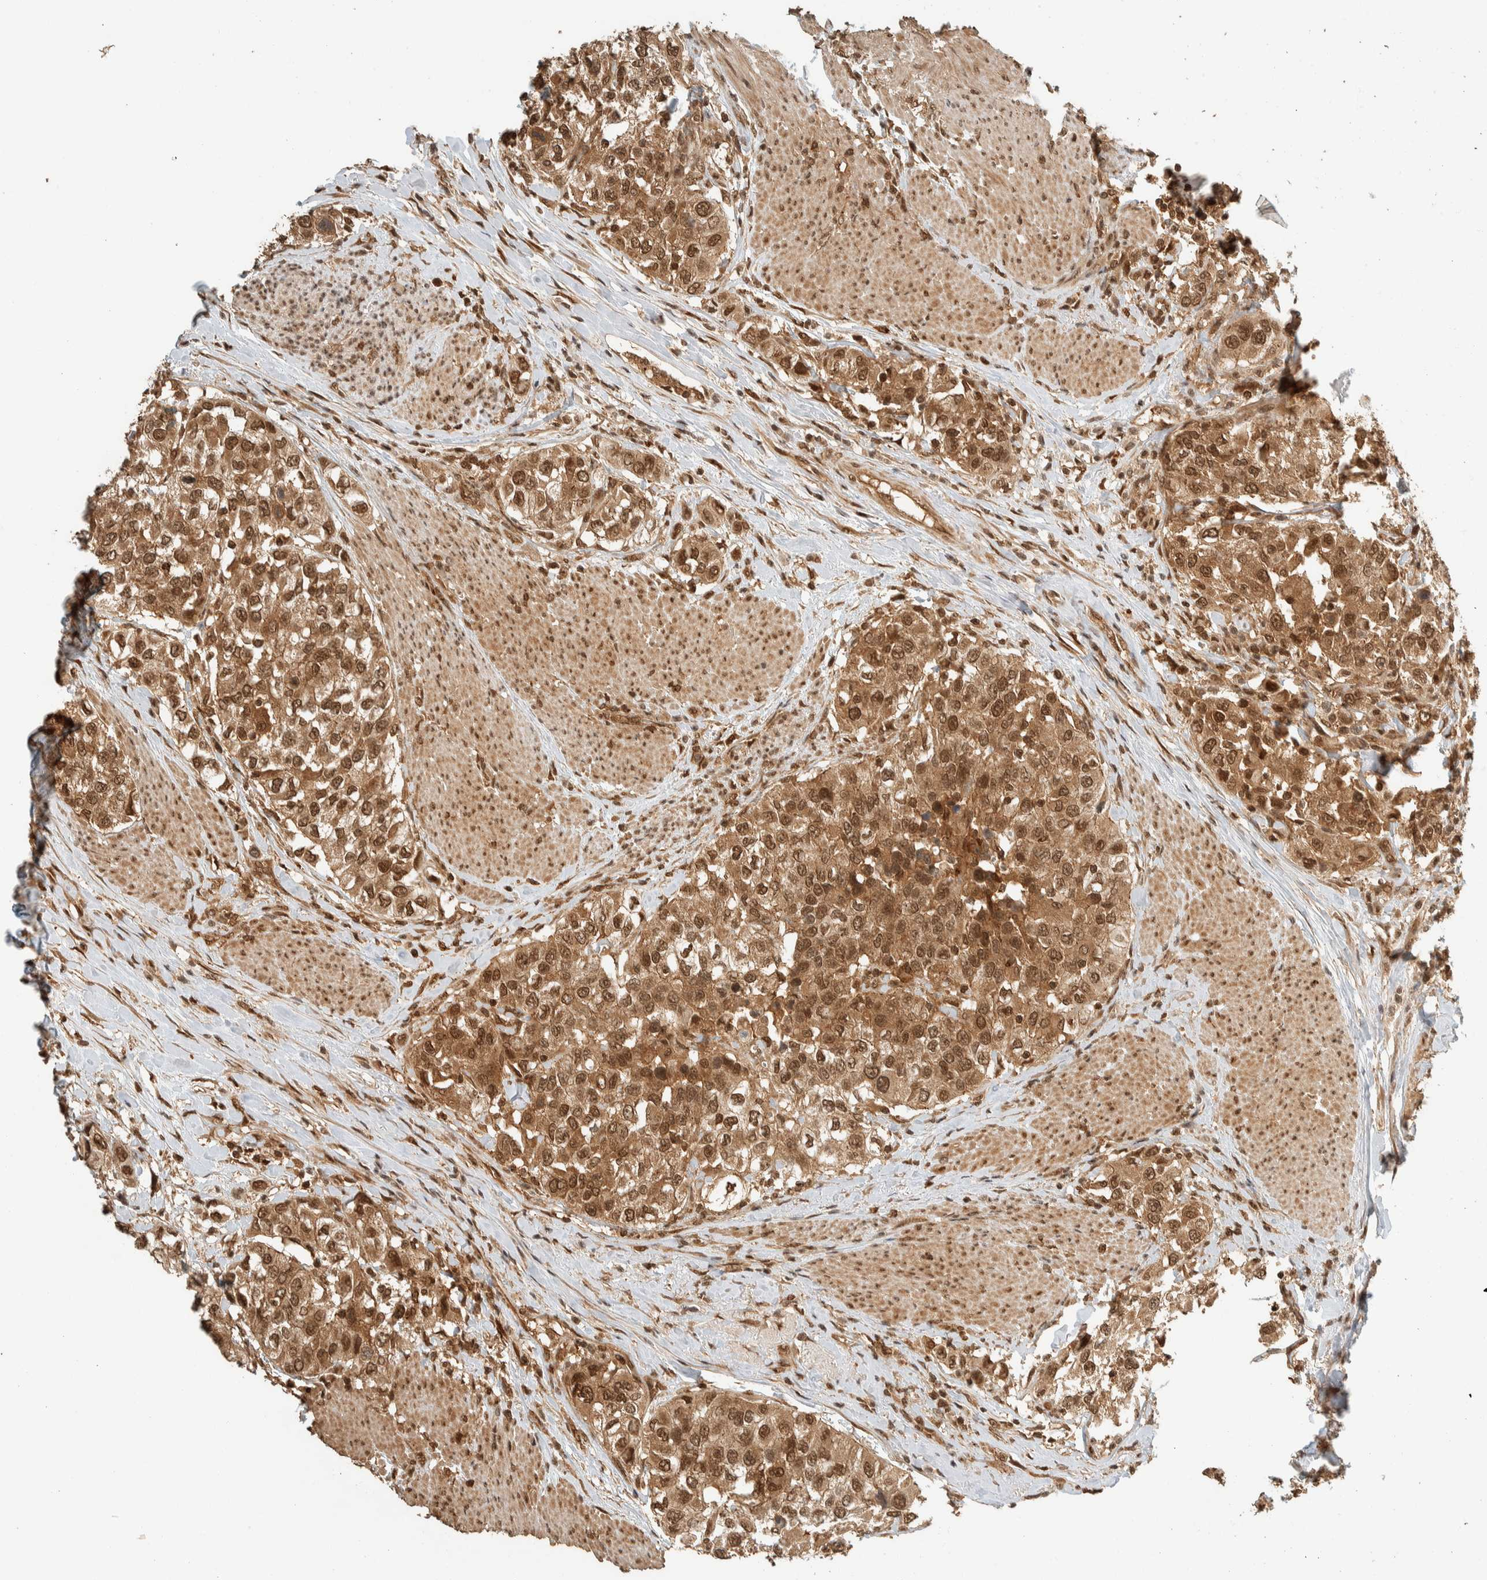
{"staining": {"intensity": "strong", "quantity": ">75%", "location": "cytoplasmic/membranous,nuclear"}, "tissue": "urothelial cancer", "cell_type": "Tumor cells", "image_type": "cancer", "snomed": [{"axis": "morphology", "description": "Urothelial carcinoma, High grade"}, {"axis": "topography", "description": "Urinary bladder"}], "caption": "The histopathology image exhibits staining of high-grade urothelial carcinoma, revealing strong cytoplasmic/membranous and nuclear protein staining (brown color) within tumor cells.", "gene": "ZBTB2", "patient": {"sex": "female", "age": 80}}